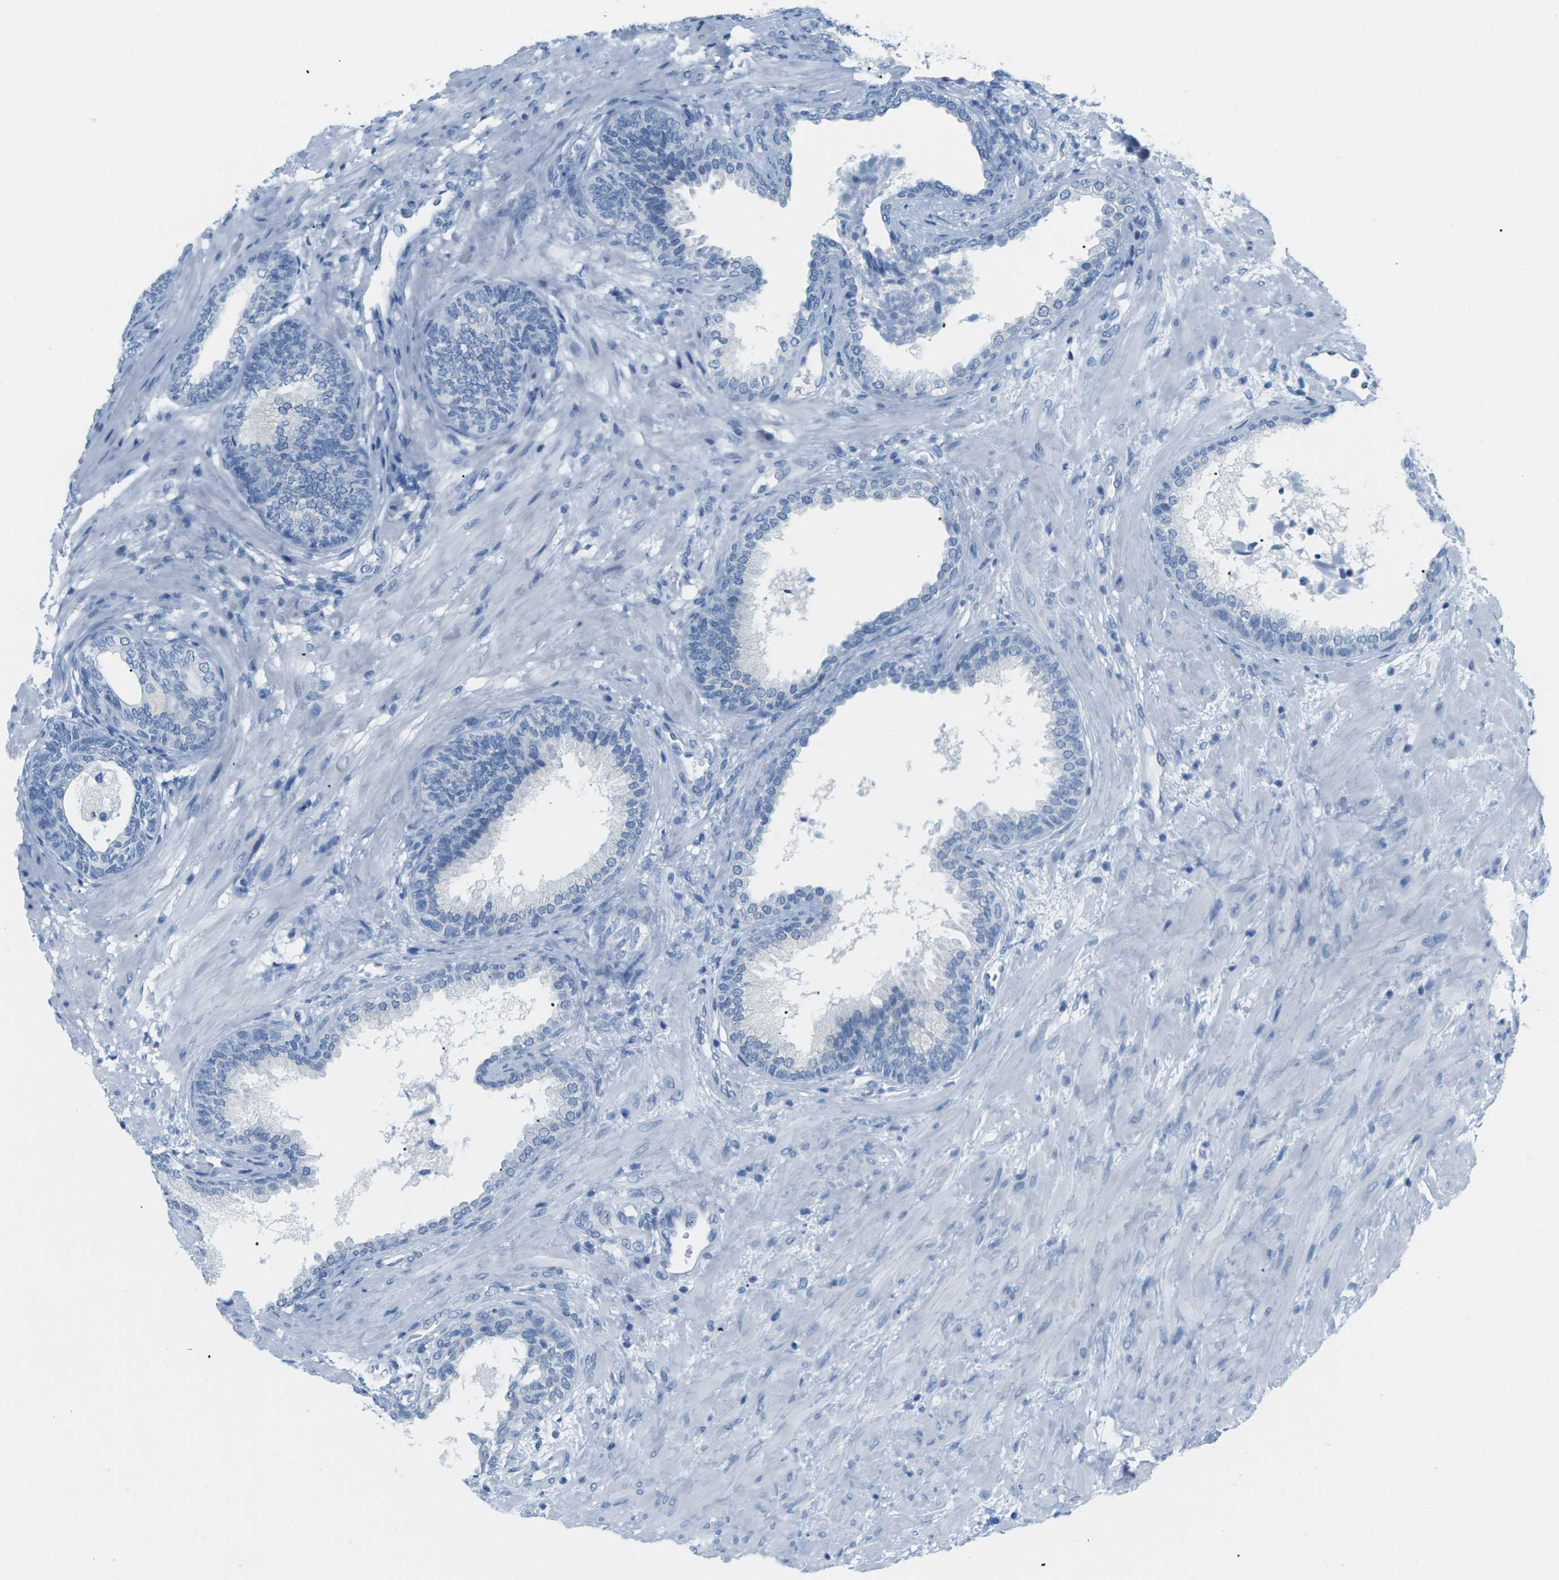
{"staining": {"intensity": "negative", "quantity": "none", "location": "none"}, "tissue": "prostate", "cell_type": "Glandular cells", "image_type": "normal", "snomed": [{"axis": "morphology", "description": "Normal tissue, NOS"}, {"axis": "topography", "description": "Prostate"}], "caption": "This is an immunohistochemistry histopathology image of benign prostate. There is no expression in glandular cells.", "gene": "SLC12A1", "patient": {"sex": "male", "age": 76}}